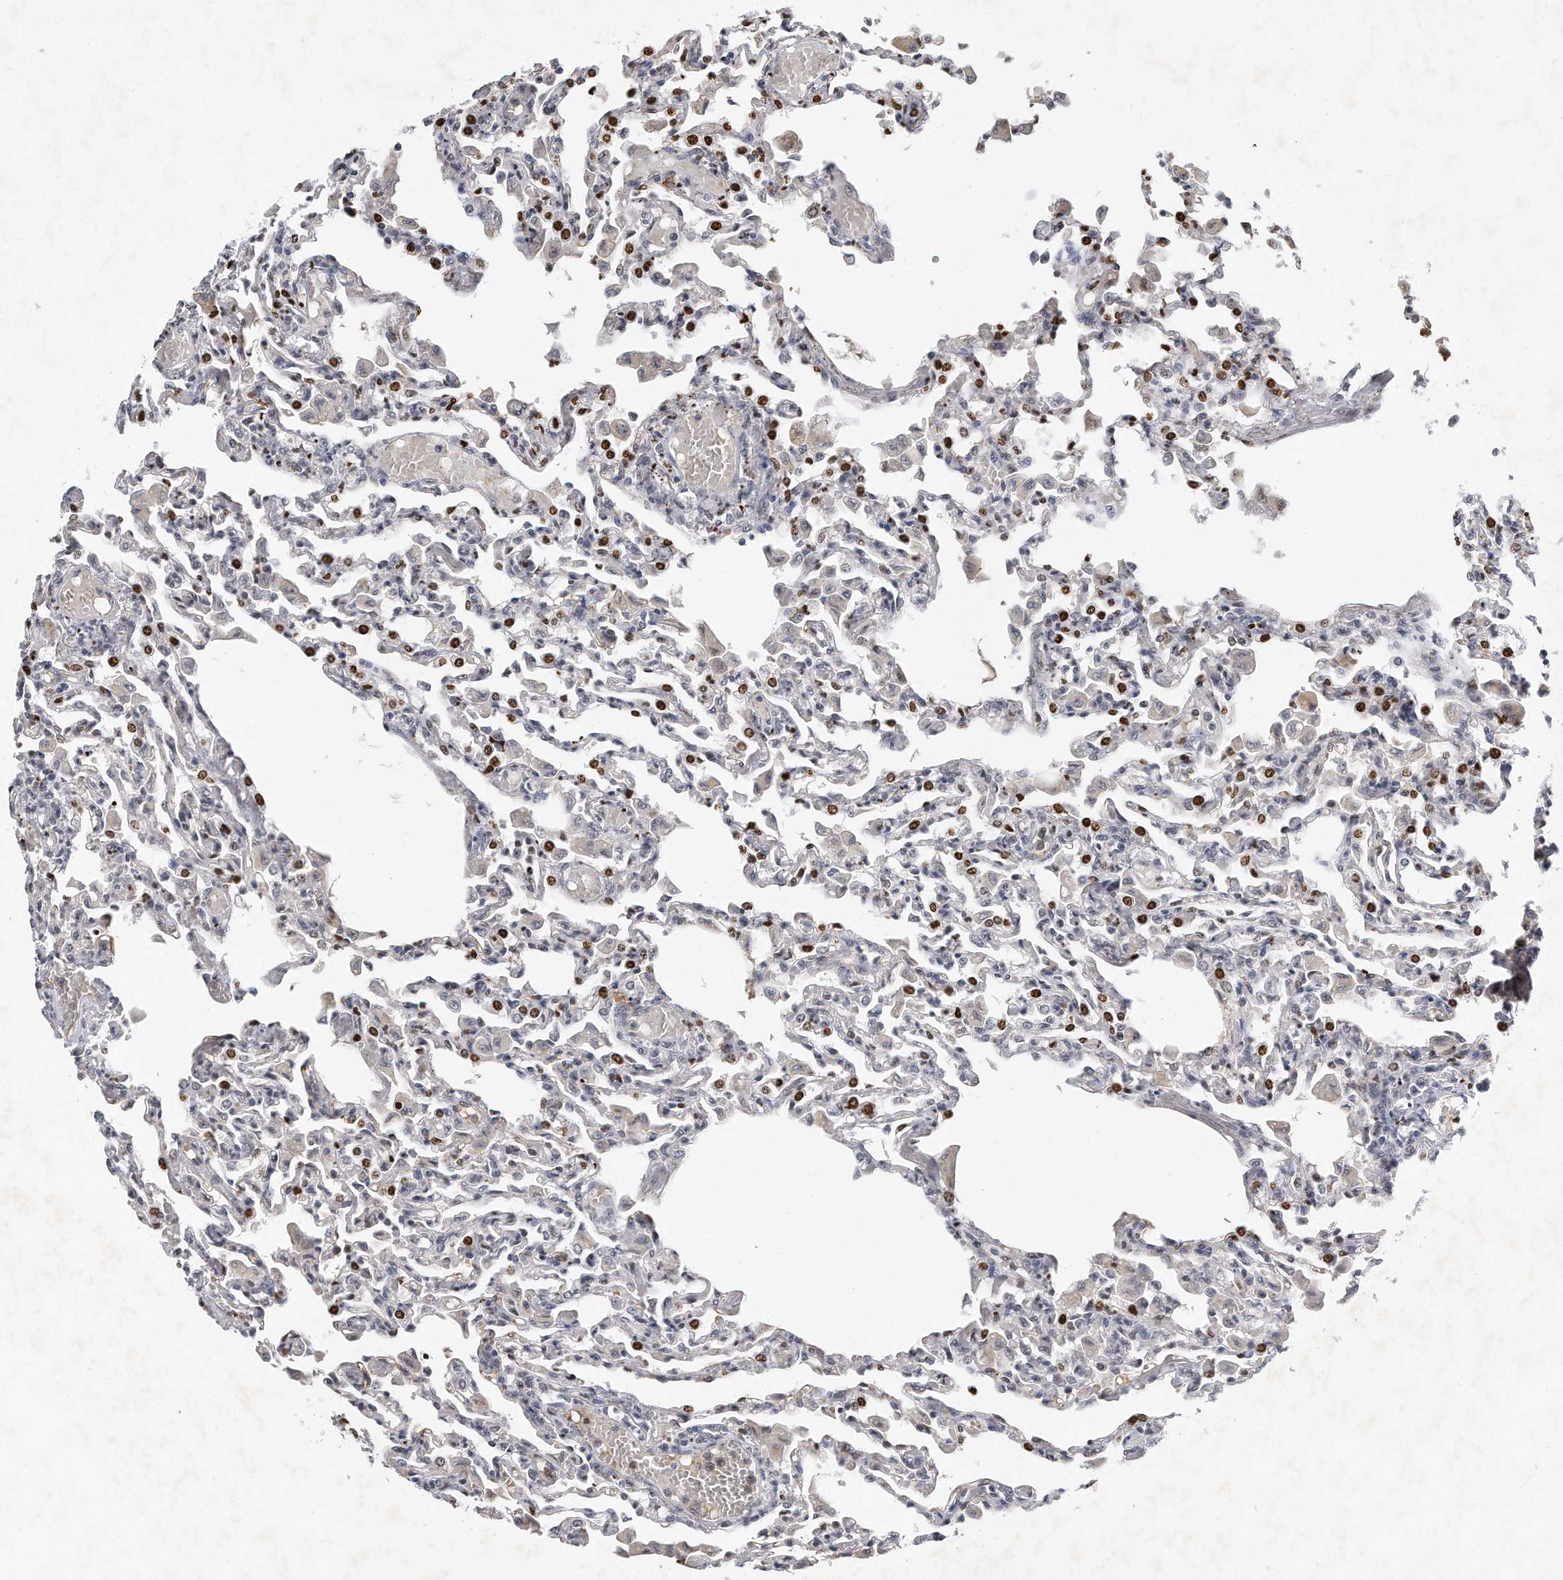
{"staining": {"intensity": "strong", "quantity": "25%-75%", "location": "nuclear"}, "tissue": "lung", "cell_type": "Alveolar cells", "image_type": "normal", "snomed": [{"axis": "morphology", "description": "Normal tissue, NOS"}, {"axis": "topography", "description": "Bronchus"}, {"axis": "topography", "description": "Lung"}], "caption": "Approximately 25%-75% of alveolar cells in unremarkable human lung demonstrate strong nuclear protein positivity as visualized by brown immunohistochemical staining.", "gene": "CTBP2", "patient": {"sex": "female", "age": 49}}